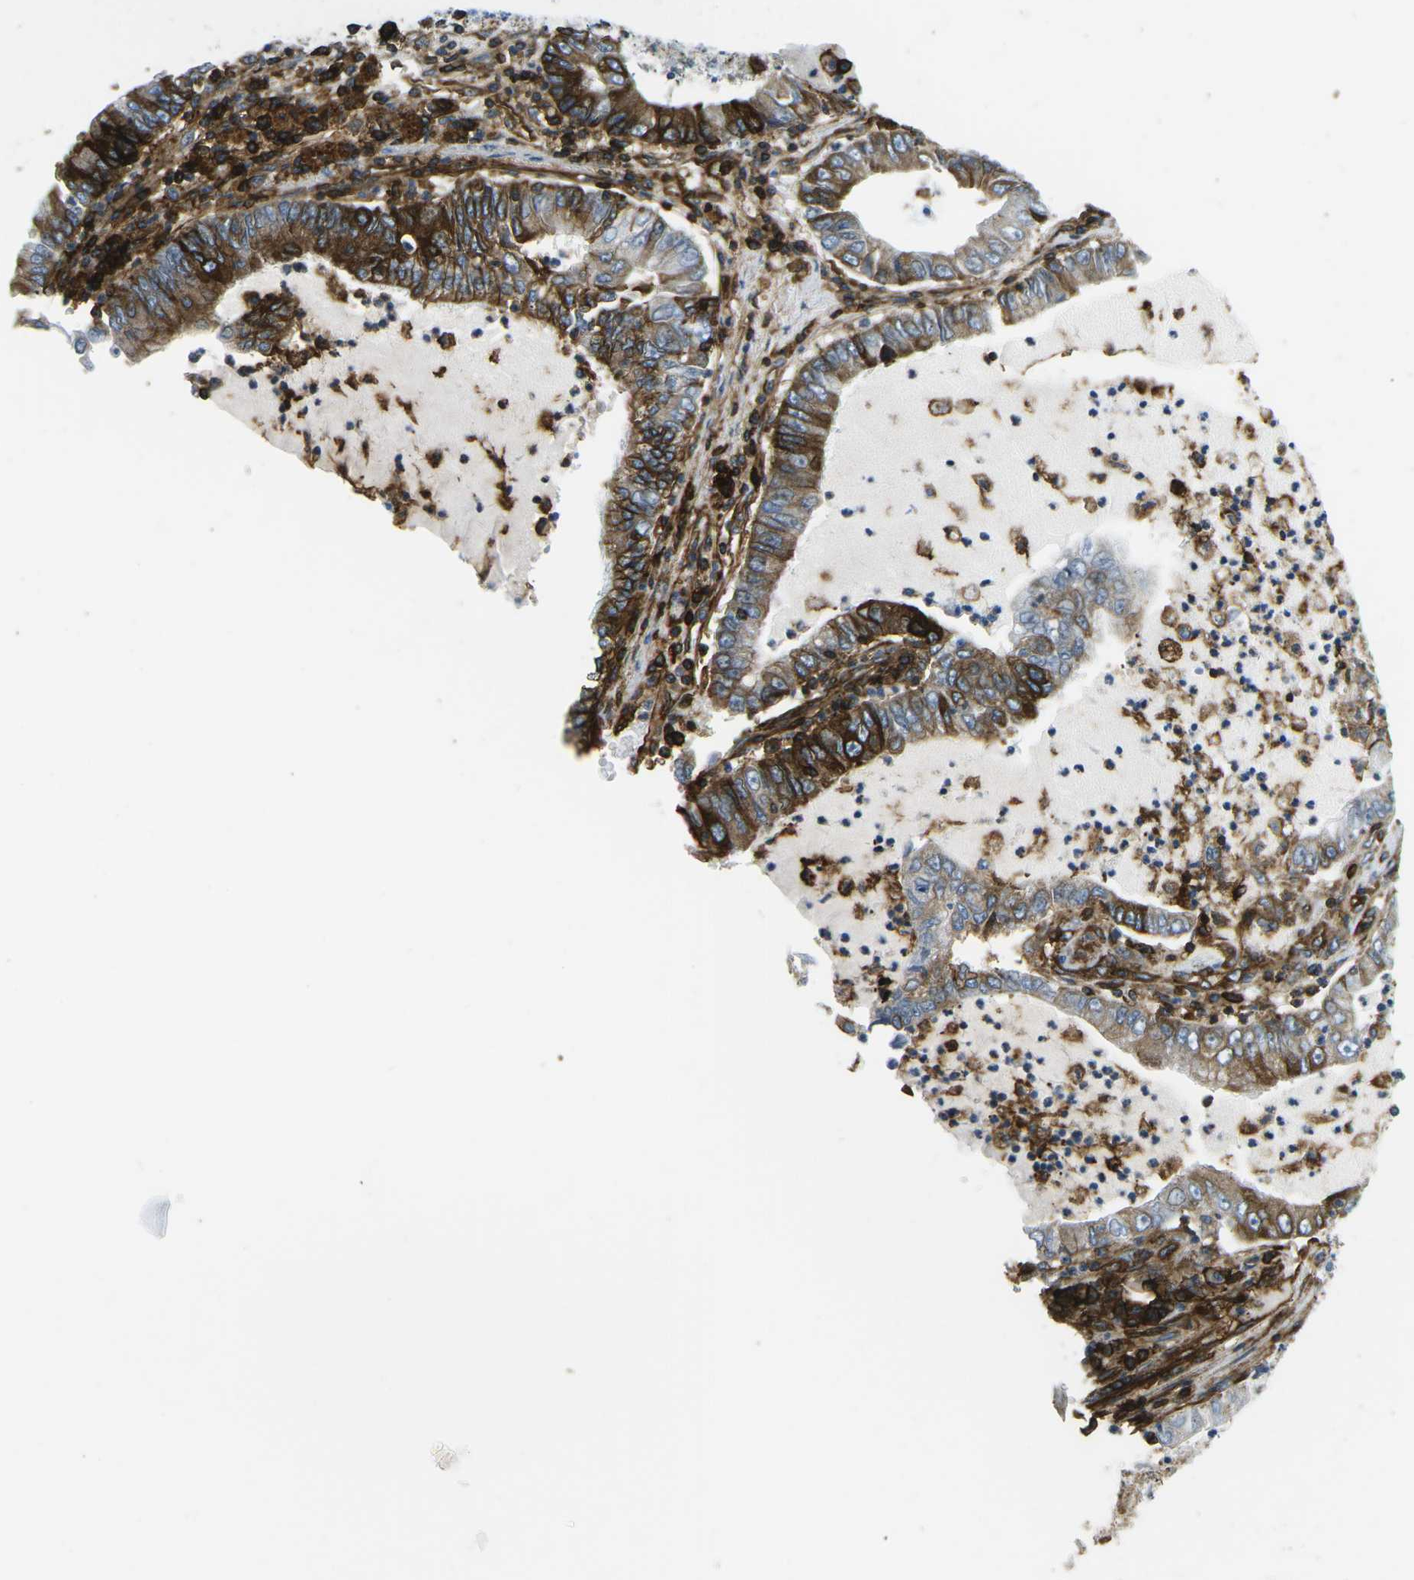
{"staining": {"intensity": "strong", "quantity": ">75%", "location": "cytoplasmic/membranous"}, "tissue": "lung cancer", "cell_type": "Tumor cells", "image_type": "cancer", "snomed": [{"axis": "morphology", "description": "Adenocarcinoma, NOS"}, {"axis": "topography", "description": "Lung"}], "caption": "Lung adenocarcinoma stained with a brown dye displays strong cytoplasmic/membranous positive positivity in approximately >75% of tumor cells.", "gene": "HLA-B", "patient": {"sex": "female", "age": 51}}